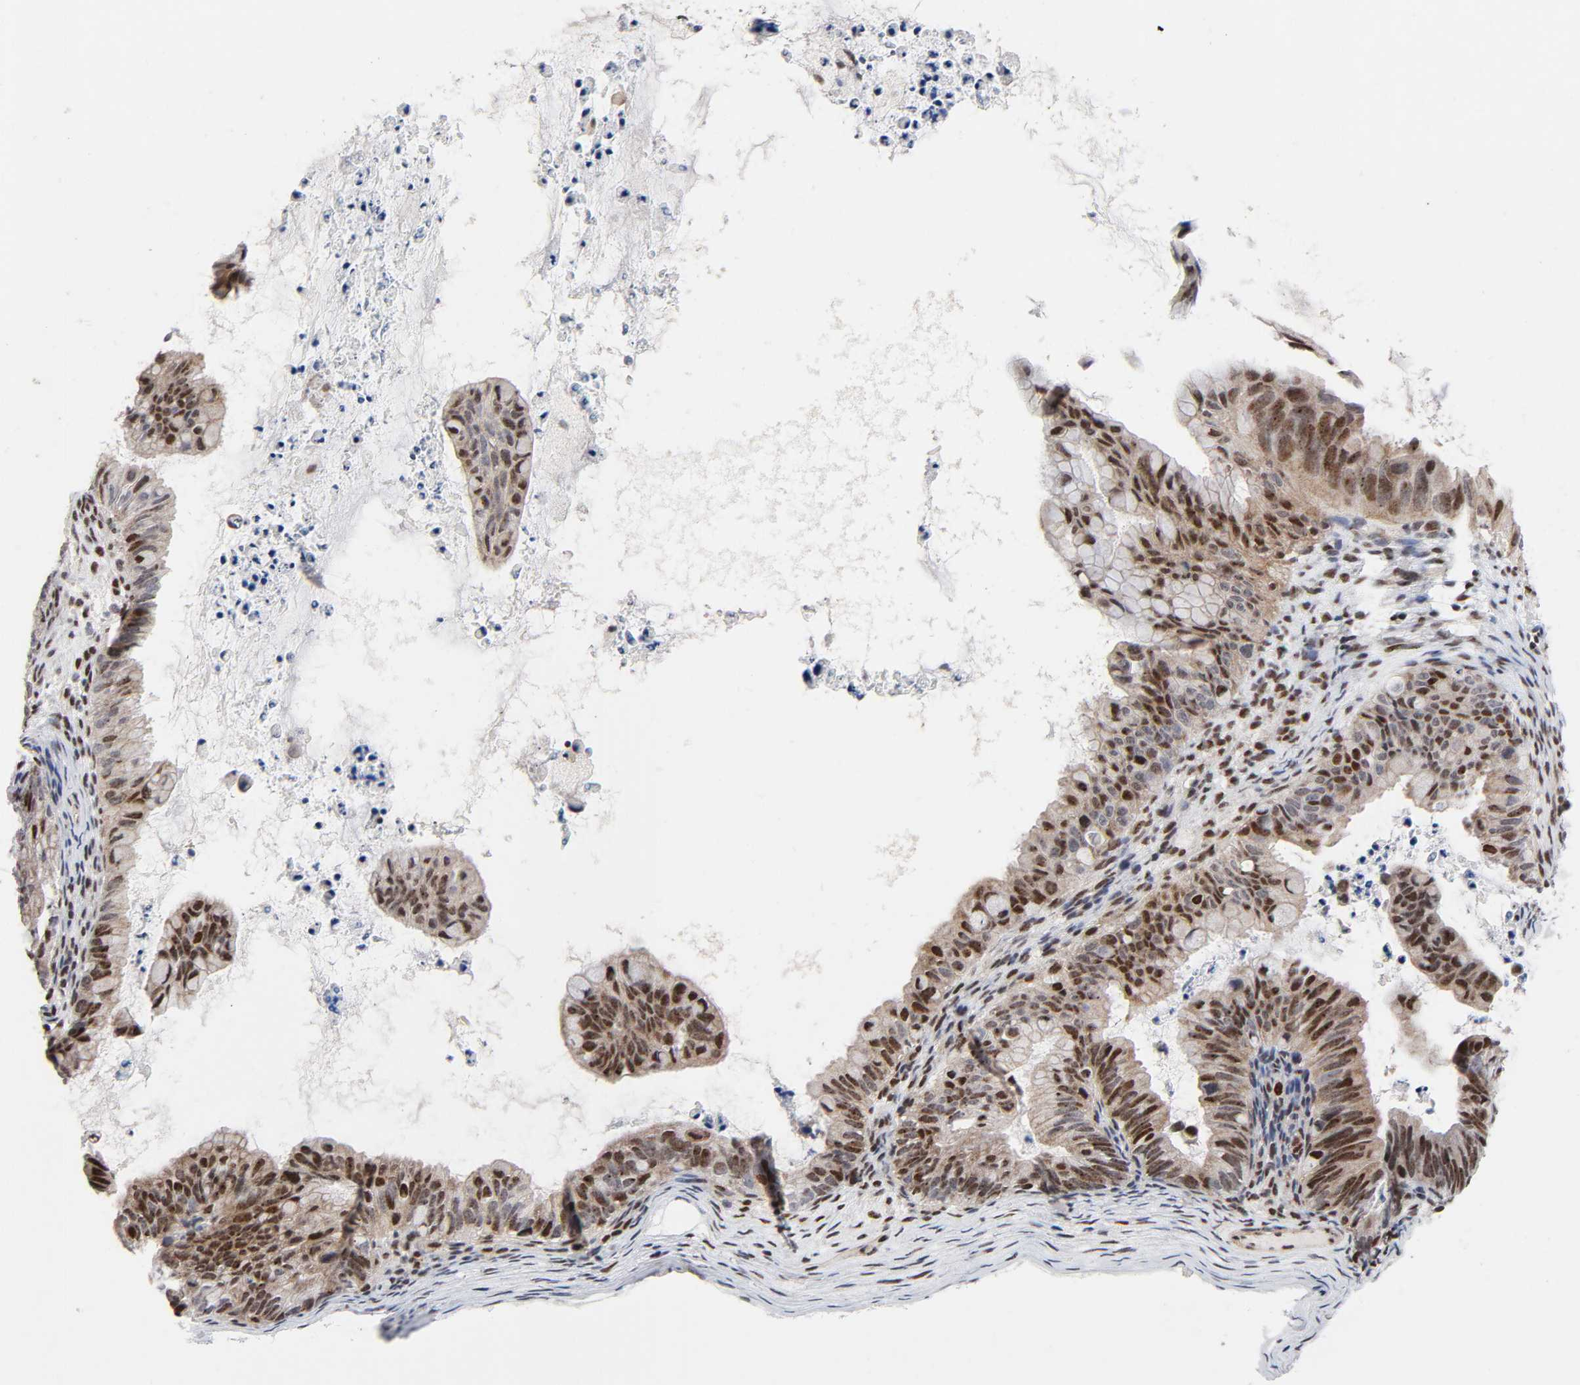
{"staining": {"intensity": "strong", "quantity": ">75%", "location": "nuclear"}, "tissue": "ovarian cancer", "cell_type": "Tumor cells", "image_type": "cancer", "snomed": [{"axis": "morphology", "description": "Cystadenocarcinoma, mucinous, NOS"}, {"axis": "topography", "description": "Ovary"}], "caption": "About >75% of tumor cells in human mucinous cystadenocarcinoma (ovarian) show strong nuclear protein staining as visualized by brown immunohistochemical staining.", "gene": "STK38", "patient": {"sex": "female", "age": 36}}